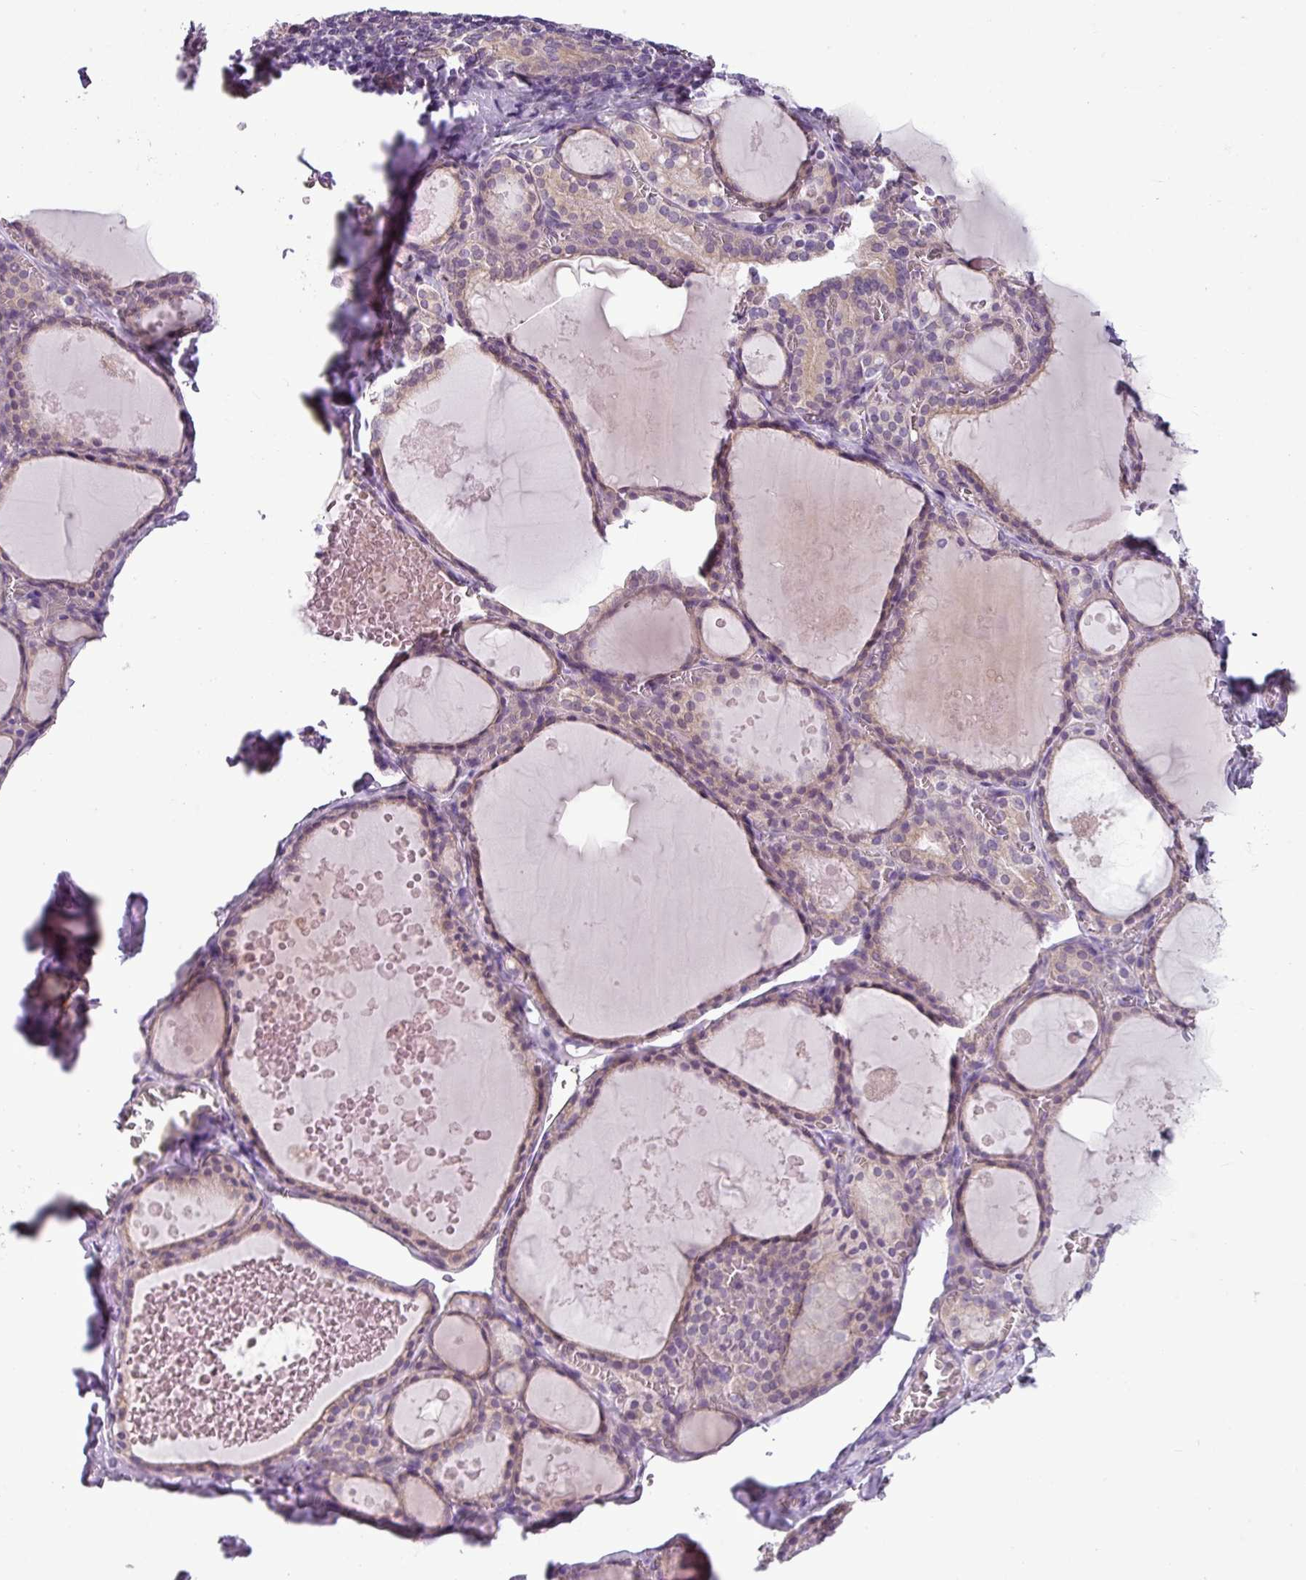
{"staining": {"intensity": "weak", "quantity": ">75%", "location": "cytoplasmic/membranous"}, "tissue": "thyroid gland", "cell_type": "Glandular cells", "image_type": "normal", "snomed": [{"axis": "morphology", "description": "Normal tissue, NOS"}, {"axis": "topography", "description": "Thyroid gland"}], "caption": "Immunohistochemistry of benign thyroid gland exhibits low levels of weak cytoplasmic/membranous expression in about >75% of glandular cells. (Brightfield microscopy of DAB IHC at high magnification).", "gene": "TOR1AIP2", "patient": {"sex": "male", "age": 56}}